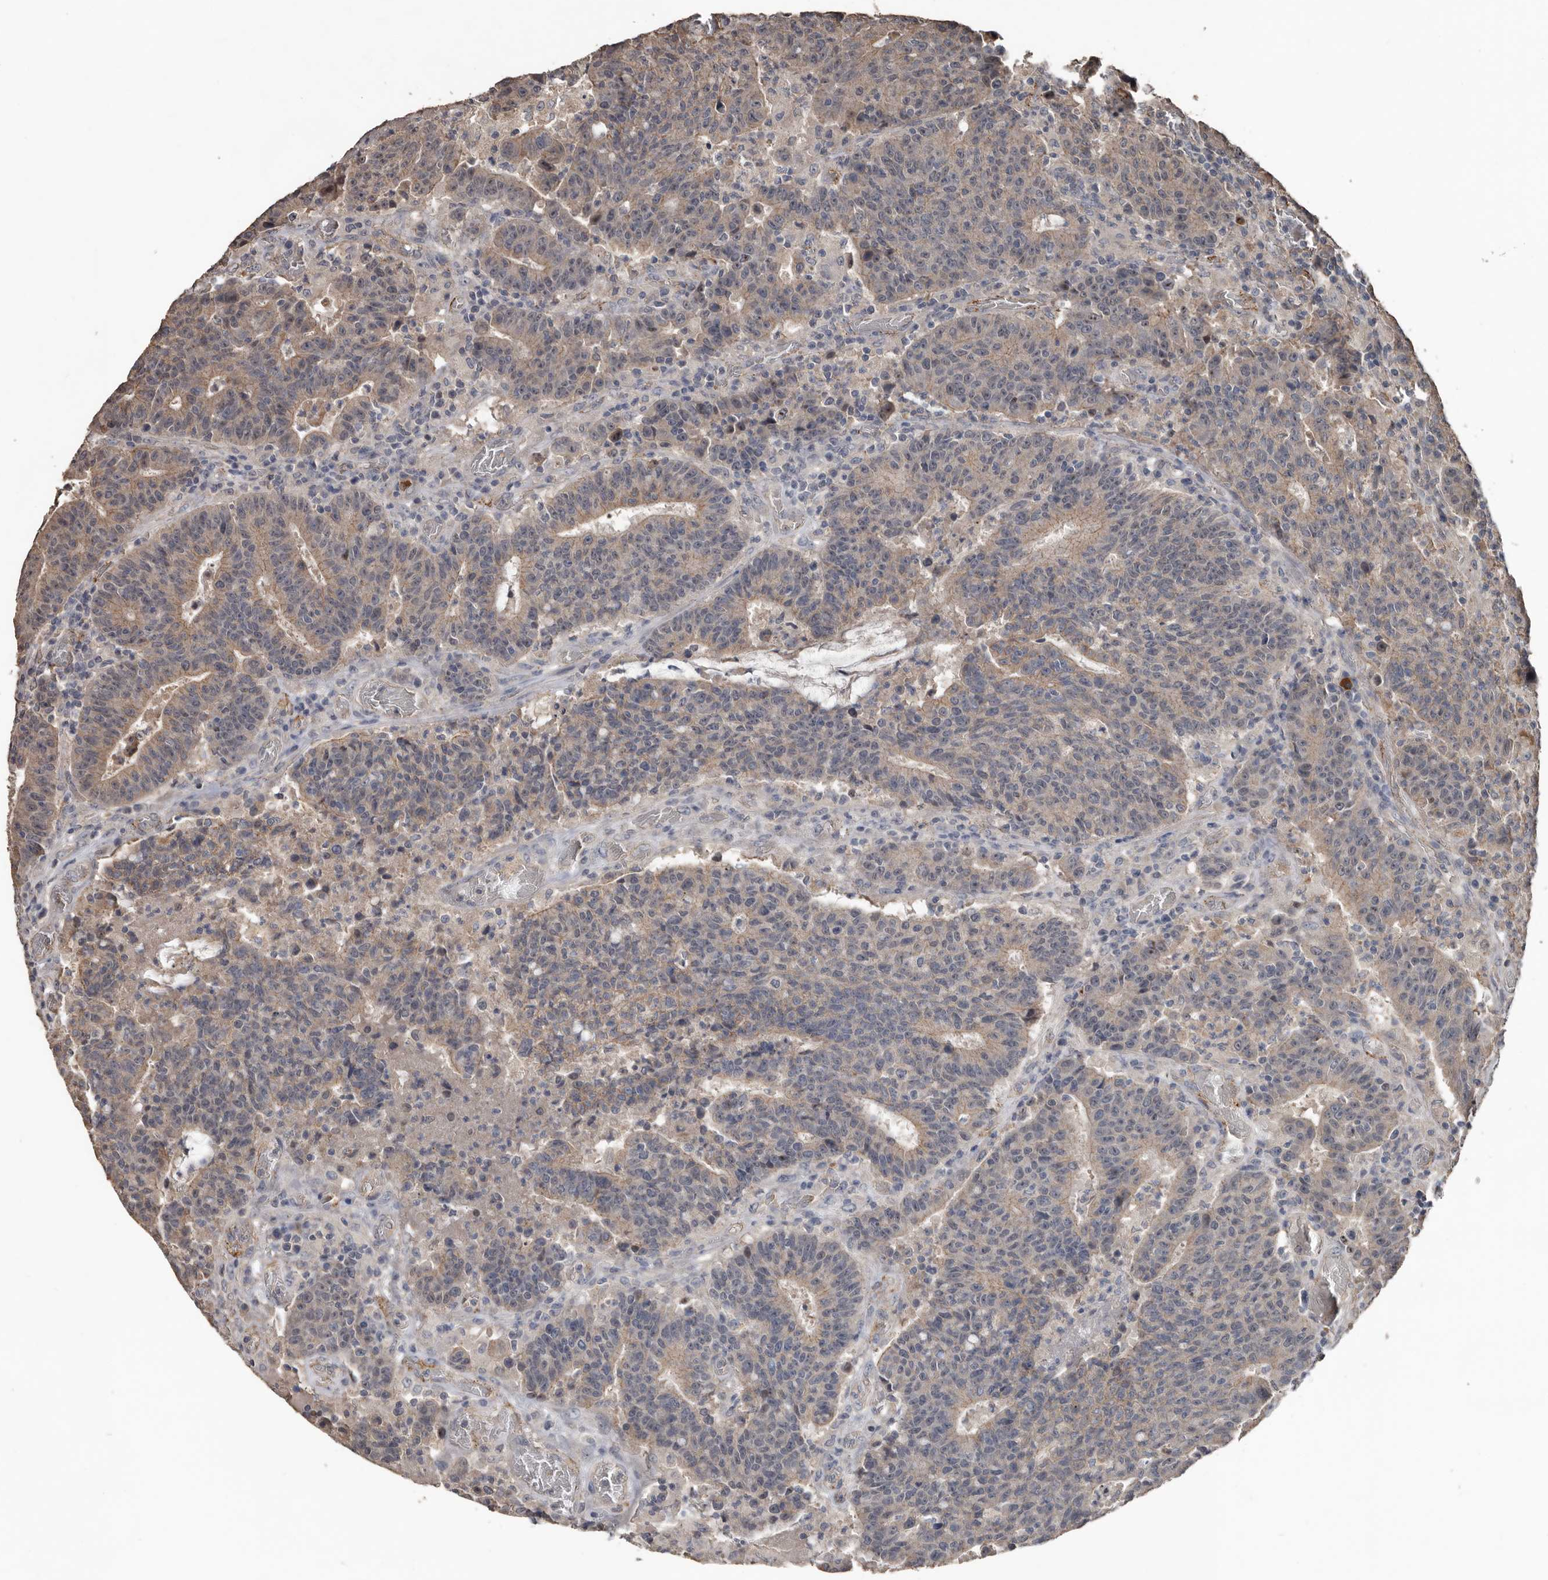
{"staining": {"intensity": "weak", "quantity": "25%-75%", "location": "cytoplasmic/membranous"}, "tissue": "colorectal cancer", "cell_type": "Tumor cells", "image_type": "cancer", "snomed": [{"axis": "morphology", "description": "Adenocarcinoma, NOS"}, {"axis": "topography", "description": "Colon"}], "caption": "Protein staining of adenocarcinoma (colorectal) tissue reveals weak cytoplasmic/membranous positivity in about 25%-75% of tumor cells. (DAB IHC, brown staining for protein, blue staining for nuclei).", "gene": "HYAL4", "patient": {"sex": "female", "age": 75}}